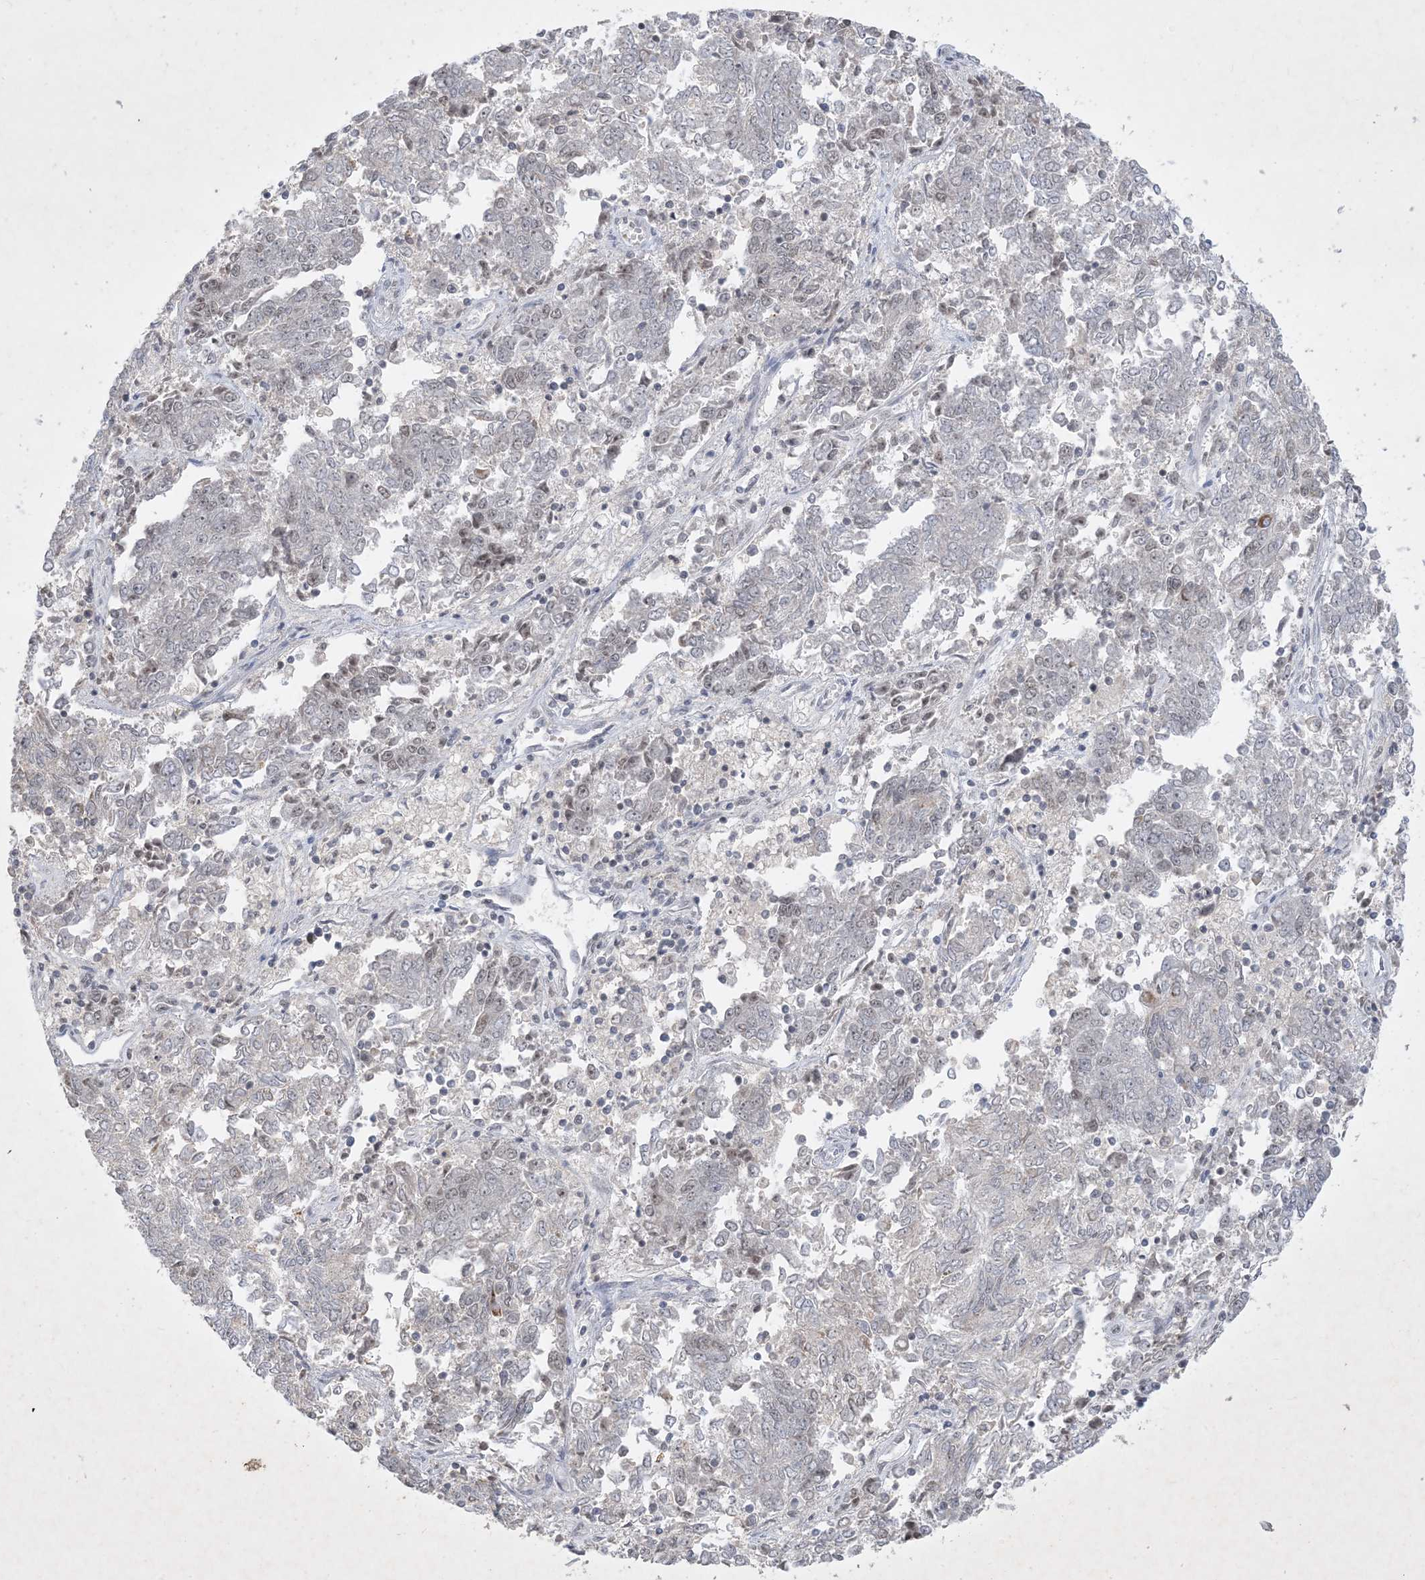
{"staining": {"intensity": "negative", "quantity": "none", "location": "none"}, "tissue": "endometrial cancer", "cell_type": "Tumor cells", "image_type": "cancer", "snomed": [{"axis": "morphology", "description": "Adenocarcinoma, NOS"}, {"axis": "topography", "description": "Endometrium"}], "caption": "Human endometrial adenocarcinoma stained for a protein using immunohistochemistry (IHC) demonstrates no expression in tumor cells.", "gene": "ZNF674", "patient": {"sex": "female", "age": 80}}